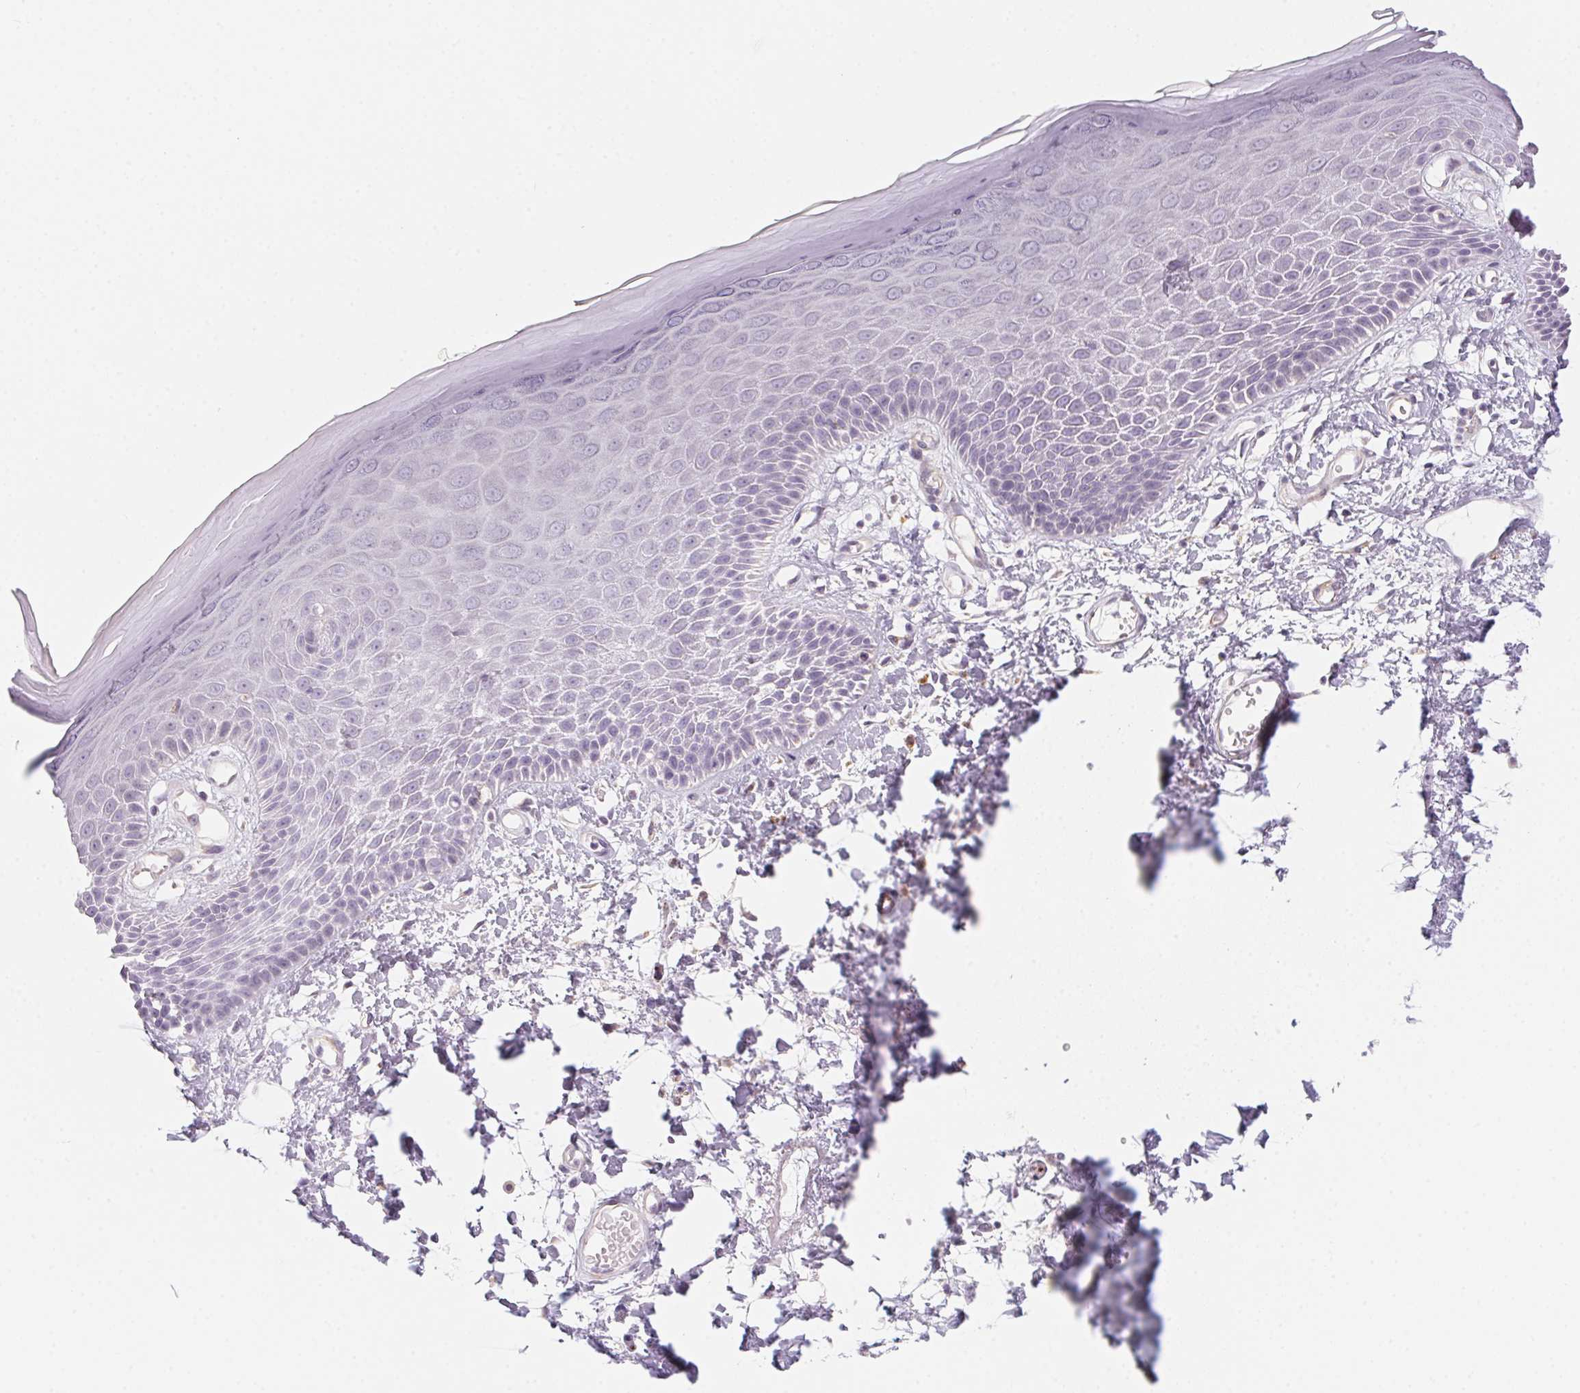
{"staining": {"intensity": "negative", "quantity": "none", "location": "none"}, "tissue": "skin", "cell_type": "Epidermal cells", "image_type": "normal", "snomed": [{"axis": "morphology", "description": "Normal tissue, NOS"}, {"axis": "topography", "description": "Anal"}, {"axis": "topography", "description": "Peripheral nerve tissue"}], "caption": "IHC photomicrograph of unremarkable skin: skin stained with DAB (3,3'-diaminobenzidine) demonstrates no significant protein staining in epidermal cells. Brightfield microscopy of immunohistochemistry (IHC) stained with DAB (3,3'-diaminobenzidine) (brown) and hematoxylin (blue), captured at high magnification.", "gene": "PRPH", "patient": {"sex": "male", "age": 78}}